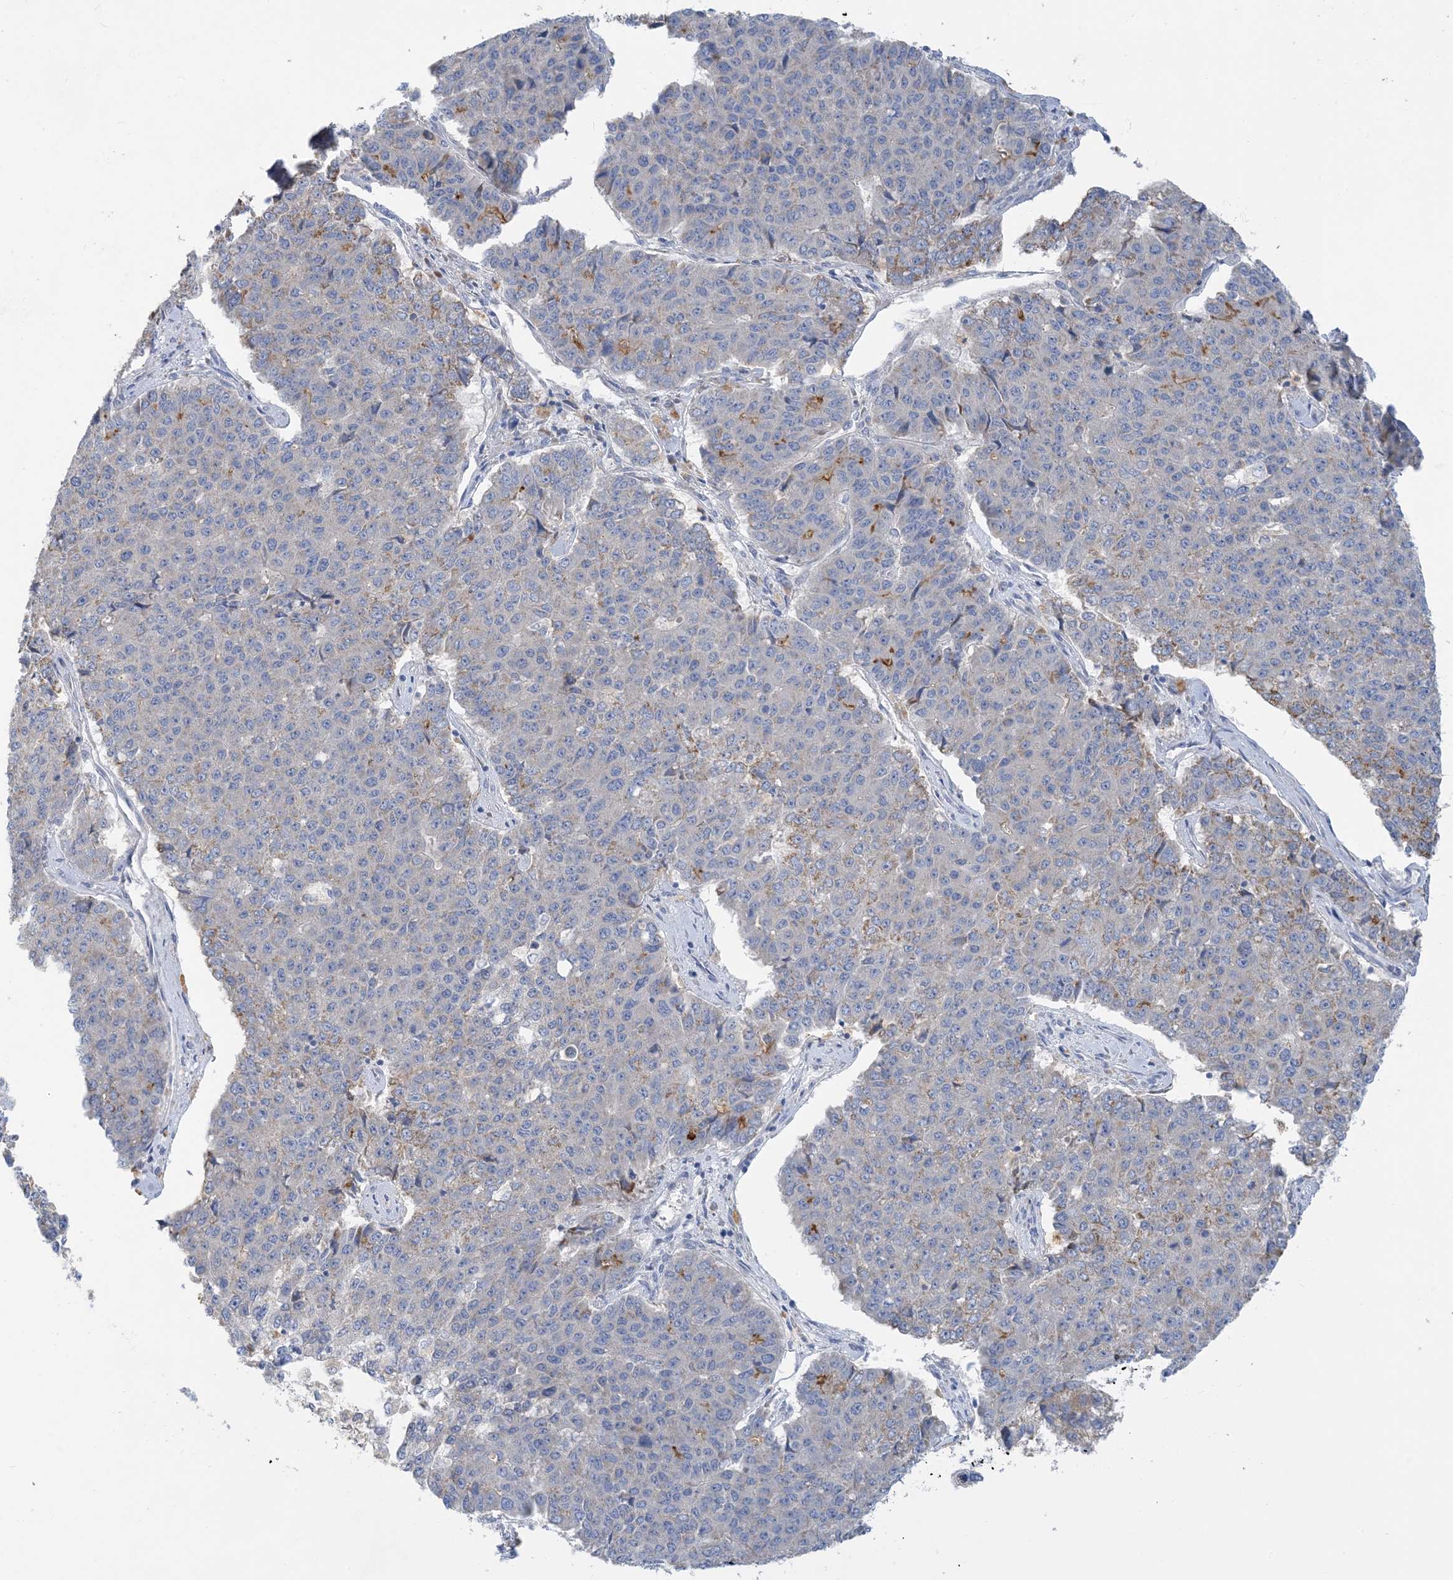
{"staining": {"intensity": "weak", "quantity": "<25%", "location": "cytoplasmic/membranous"}, "tissue": "pancreatic cancer", "cell_type": "Tumor cells", "image_type": "cancer", "snomed": [{"axis": "morphology", "description": "Adenocarcinoma, NOS"}, {"axis": "topography", "description": "Pancreas"}], "caption": "Immunohistochemistry (IHC) micrograph of human pancreatic adenocarcinoma stained for a protein (brown), which exhibits no staining in tumor cells.", "gene": "ZCCHC18", "patient": {"sex": "male", "age": 50}}